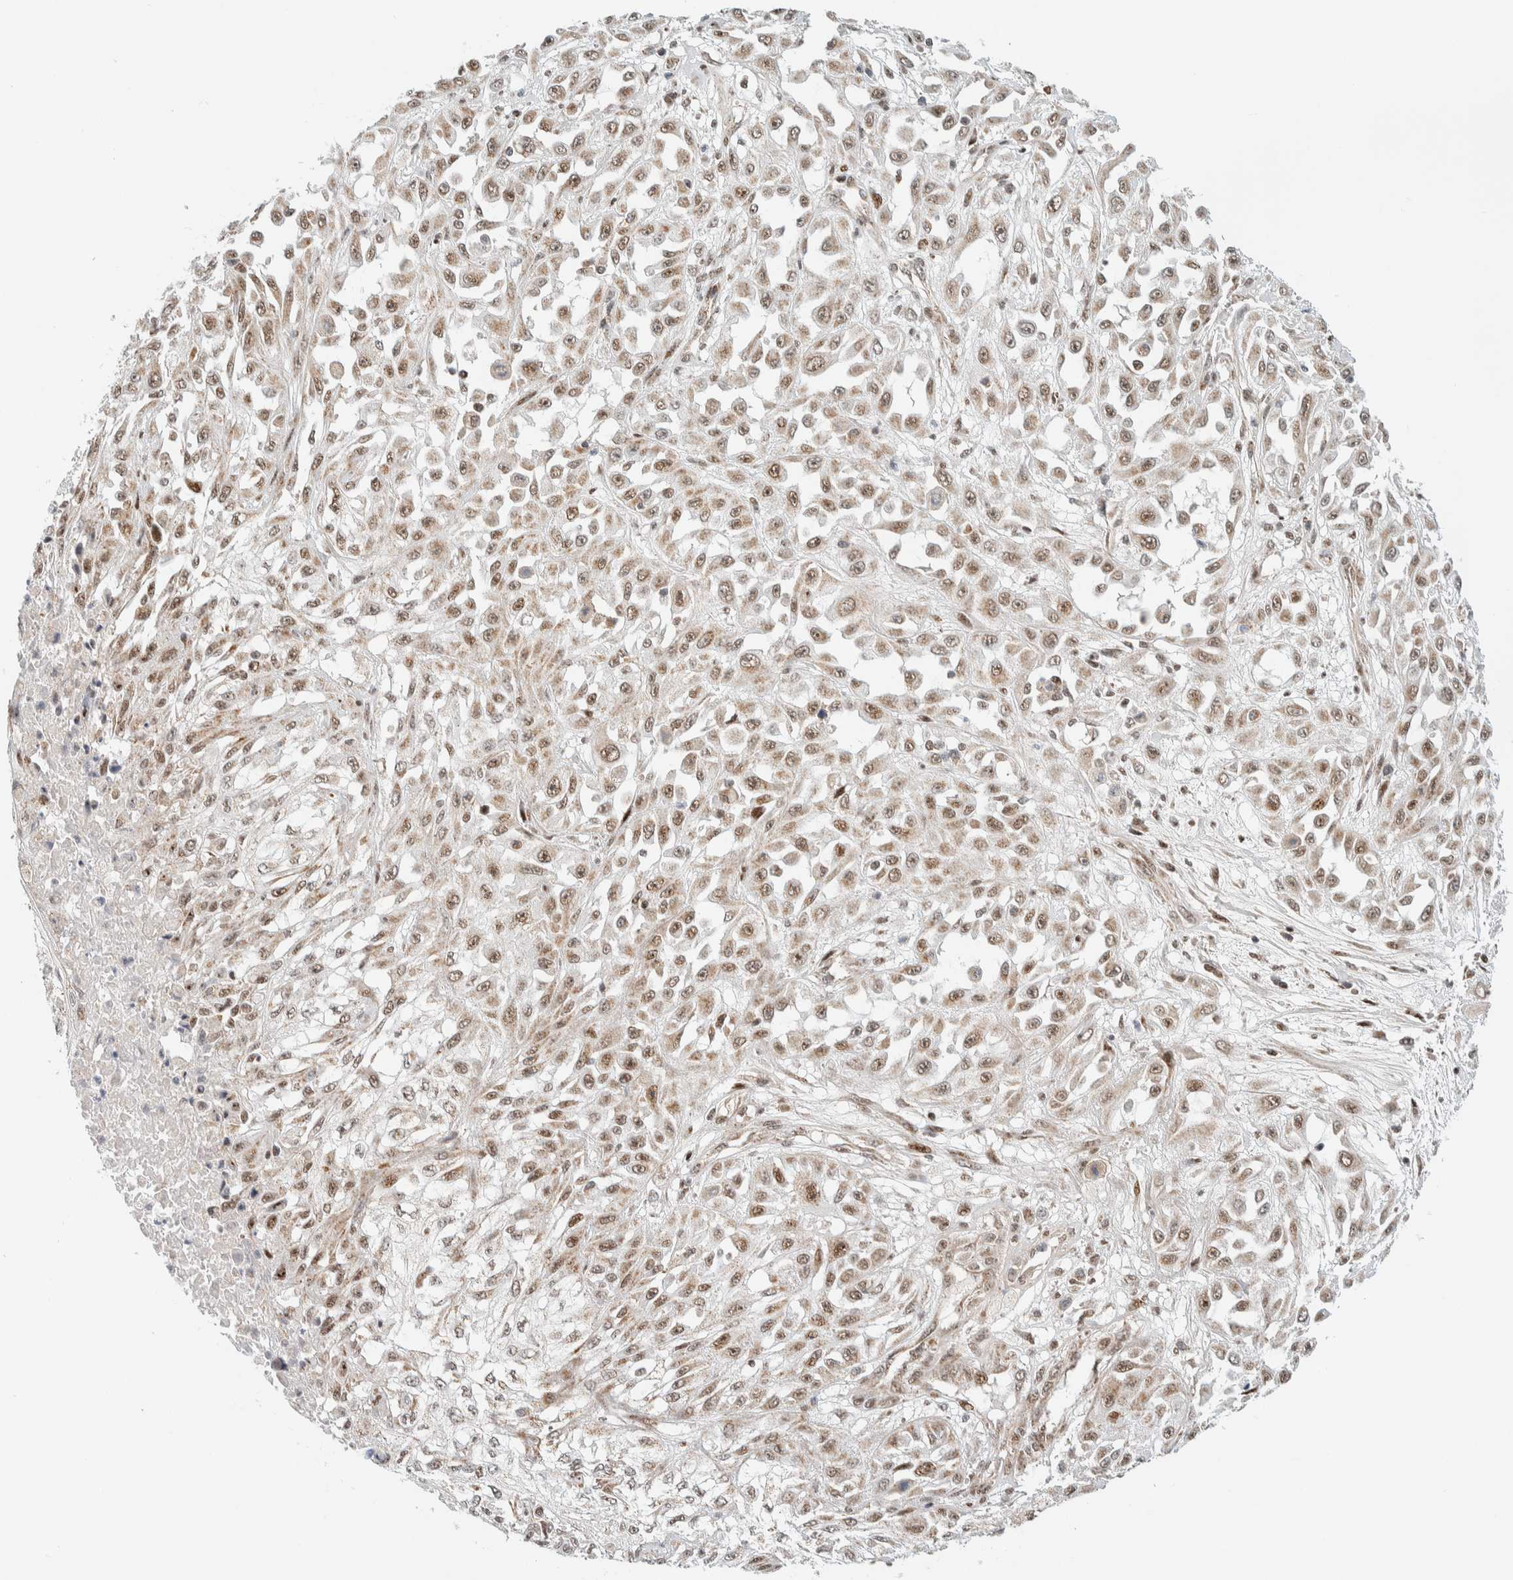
{"staining": {"intensity": "moderate", "quantity": ">75%", "location": "nuclear"}, "tissue": "skin cancer", "cell_type": "Tumor cells", "image_type": "cancer", "snomed": [{"axis": "morphology", "description": "Squamous cell carcinoma, NOS"}, {"axis": "morphology", "description": "Squamous cell carcinoma, metastatic, NOS"}, {"axis": "topography", "description": "Skin"}, {"axis": "topography", "description": "Lymph node"}], "caption": "The photomicrograph reveals immunohistochemical staining of skin metastatic squamous cell carcinoma. There is moderate nuclear expression is appreciated in about >75% of tumor cells.", "gene": "TSPAN32", "patient": {"sex": "male", "age": 75}}